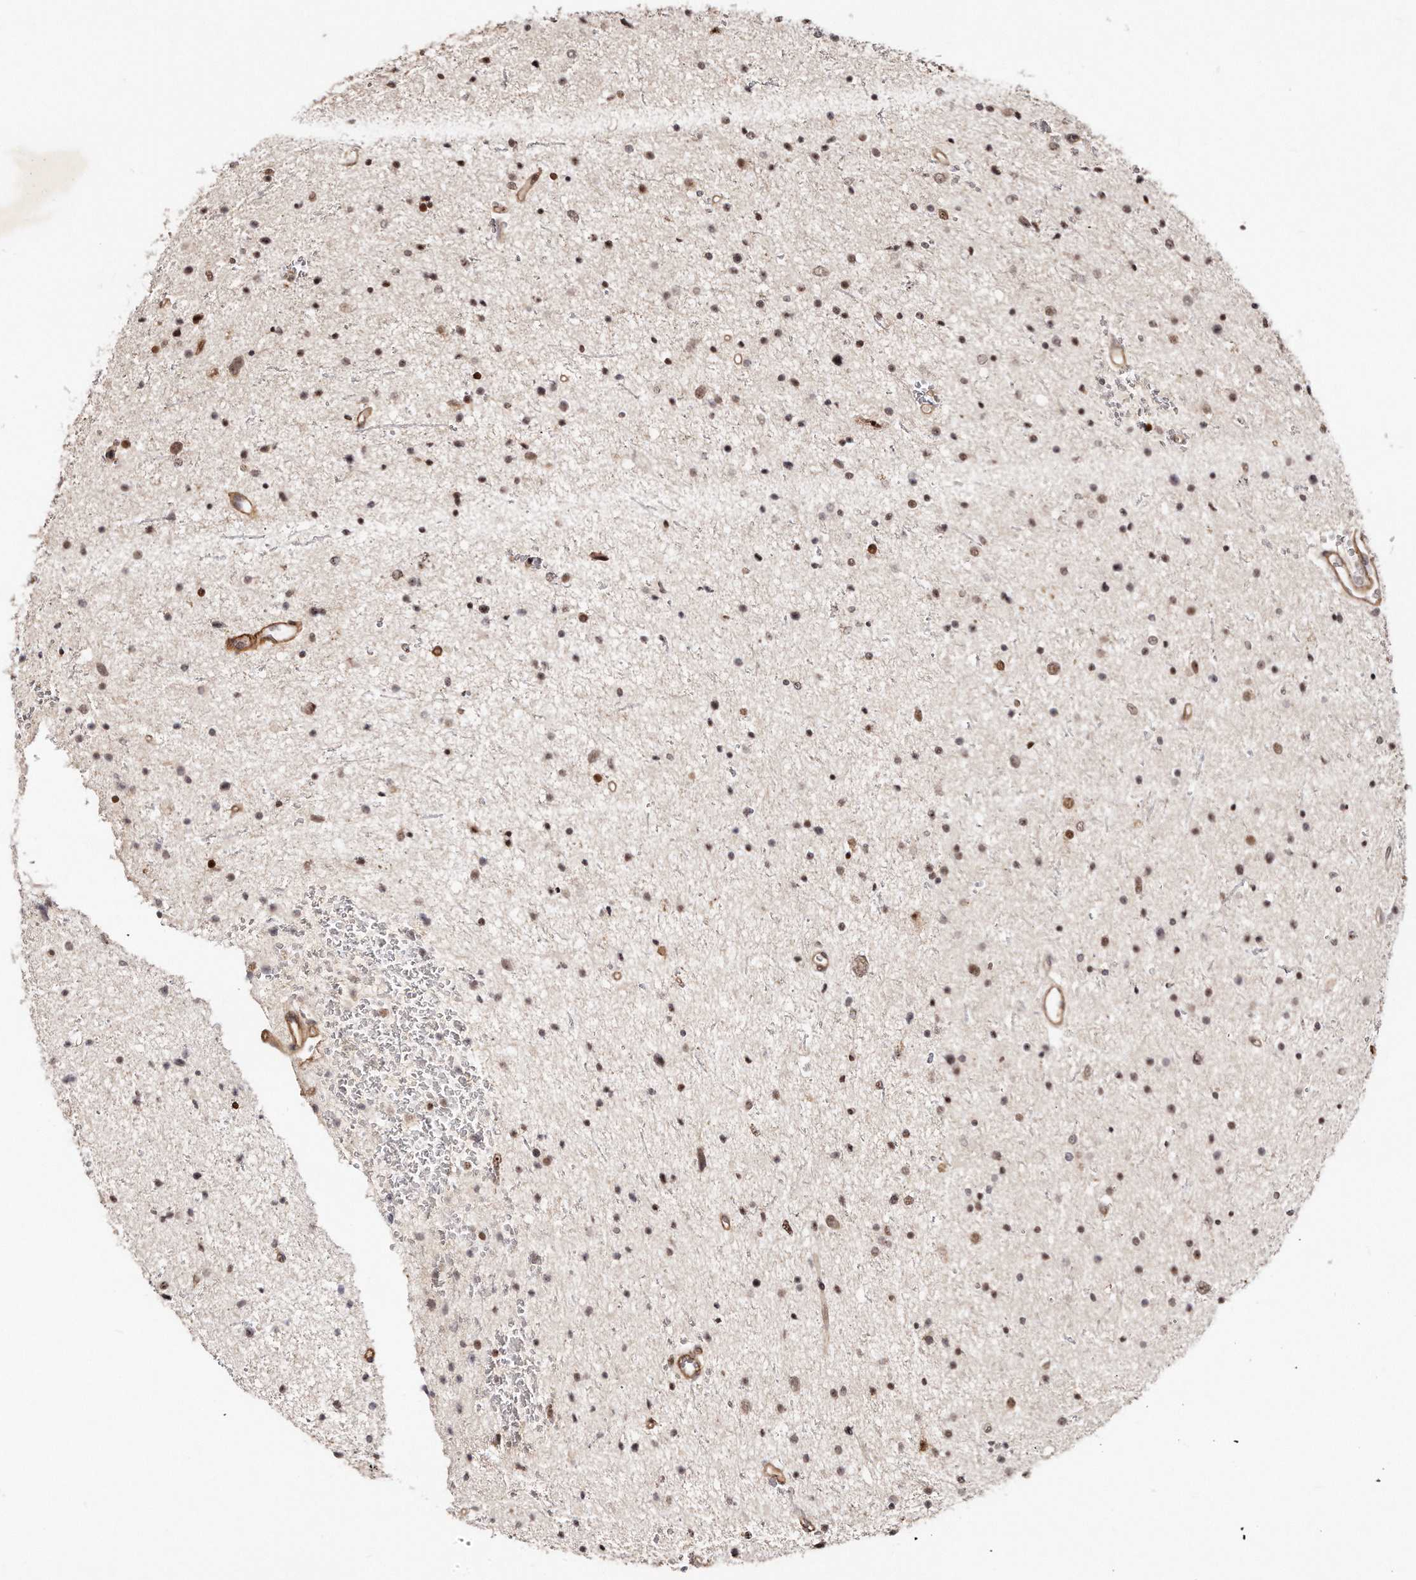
{"staining": {"intensity": "moderate", "quantity": ">75%", "location": "nuclear"}, "tissue": "glioma", "cell_type": "Tumor cells", "image_type": "cancer", "snomed": [{"axis": "morphology", "description": "Glioma, malignant, Low grade"}, {"axis": "topography", "description": "Brain"}], "caption": "High-magnification brightfield microscopy of glioma stained with DAB (3,3'-diaminobenzidine) (brown) and counterstained with hematoxylin (blue). tumor cells exhibit moderate nuclear staining is seen in approximately>75% of cells.", "gene": "SOX4", "patient": {"sex": "female", "age": 37}}